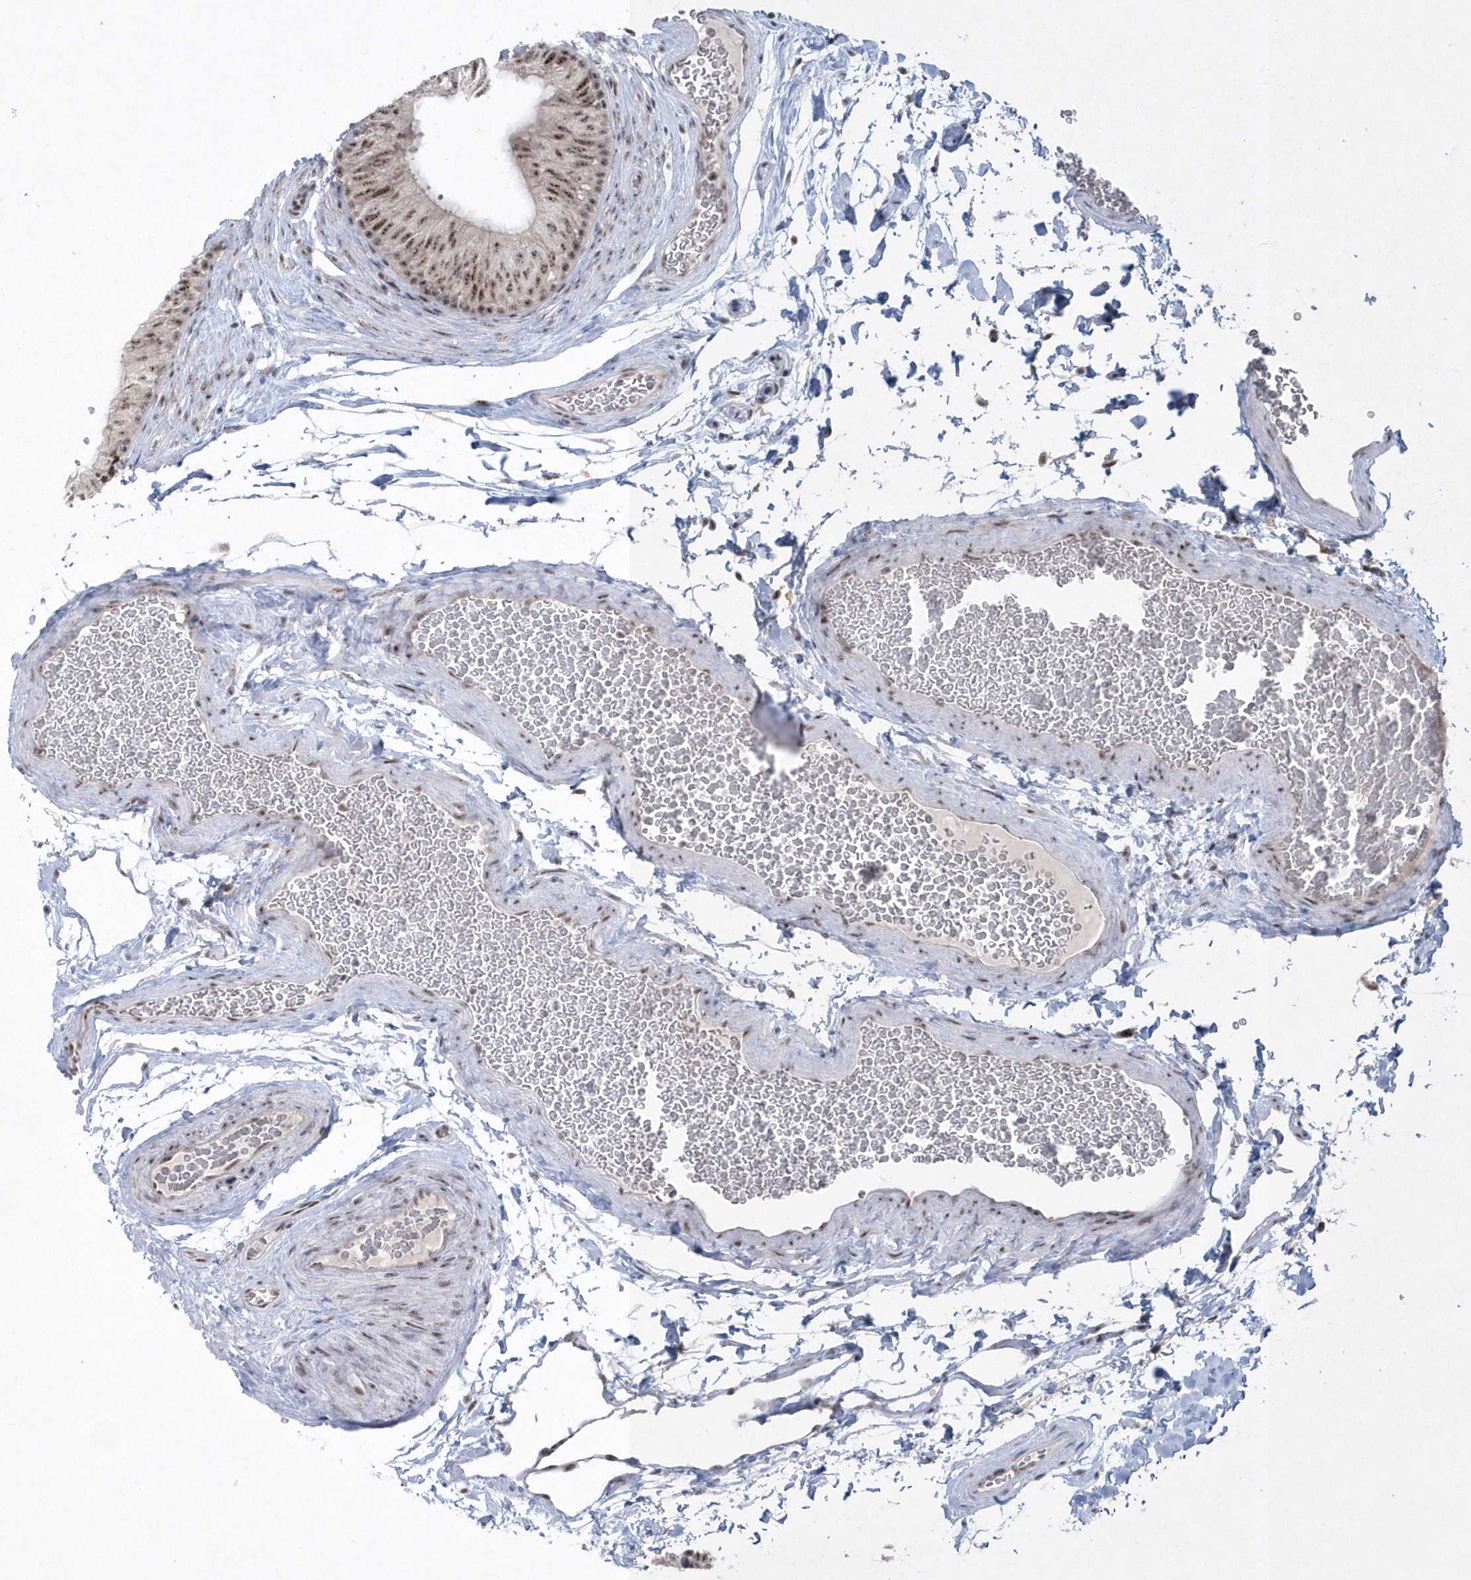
{"staining": {"intensity": "moderate", "quantity": ">75%", "location": "nuclear"}, "tissue": "epididymis", "cell_type": "Glandular cells", "image_type": "normal", "snomed": [{"axis": "morphology", "description": "Normal tissue, NOS"}, {"axis": "topography", "description": "Epididymis"}], "caption": "Immunohistochemistry image of benign epididymis: human epididymis stained using immunohistochemistry (IHC) demonstrates medium levels of moderate protein expression localized specifically in the nuclear of glandular cells, appearing as a nuclear brown color.", "gene": "KDM6B", "patient": {"sex": "male", "age": 36}}